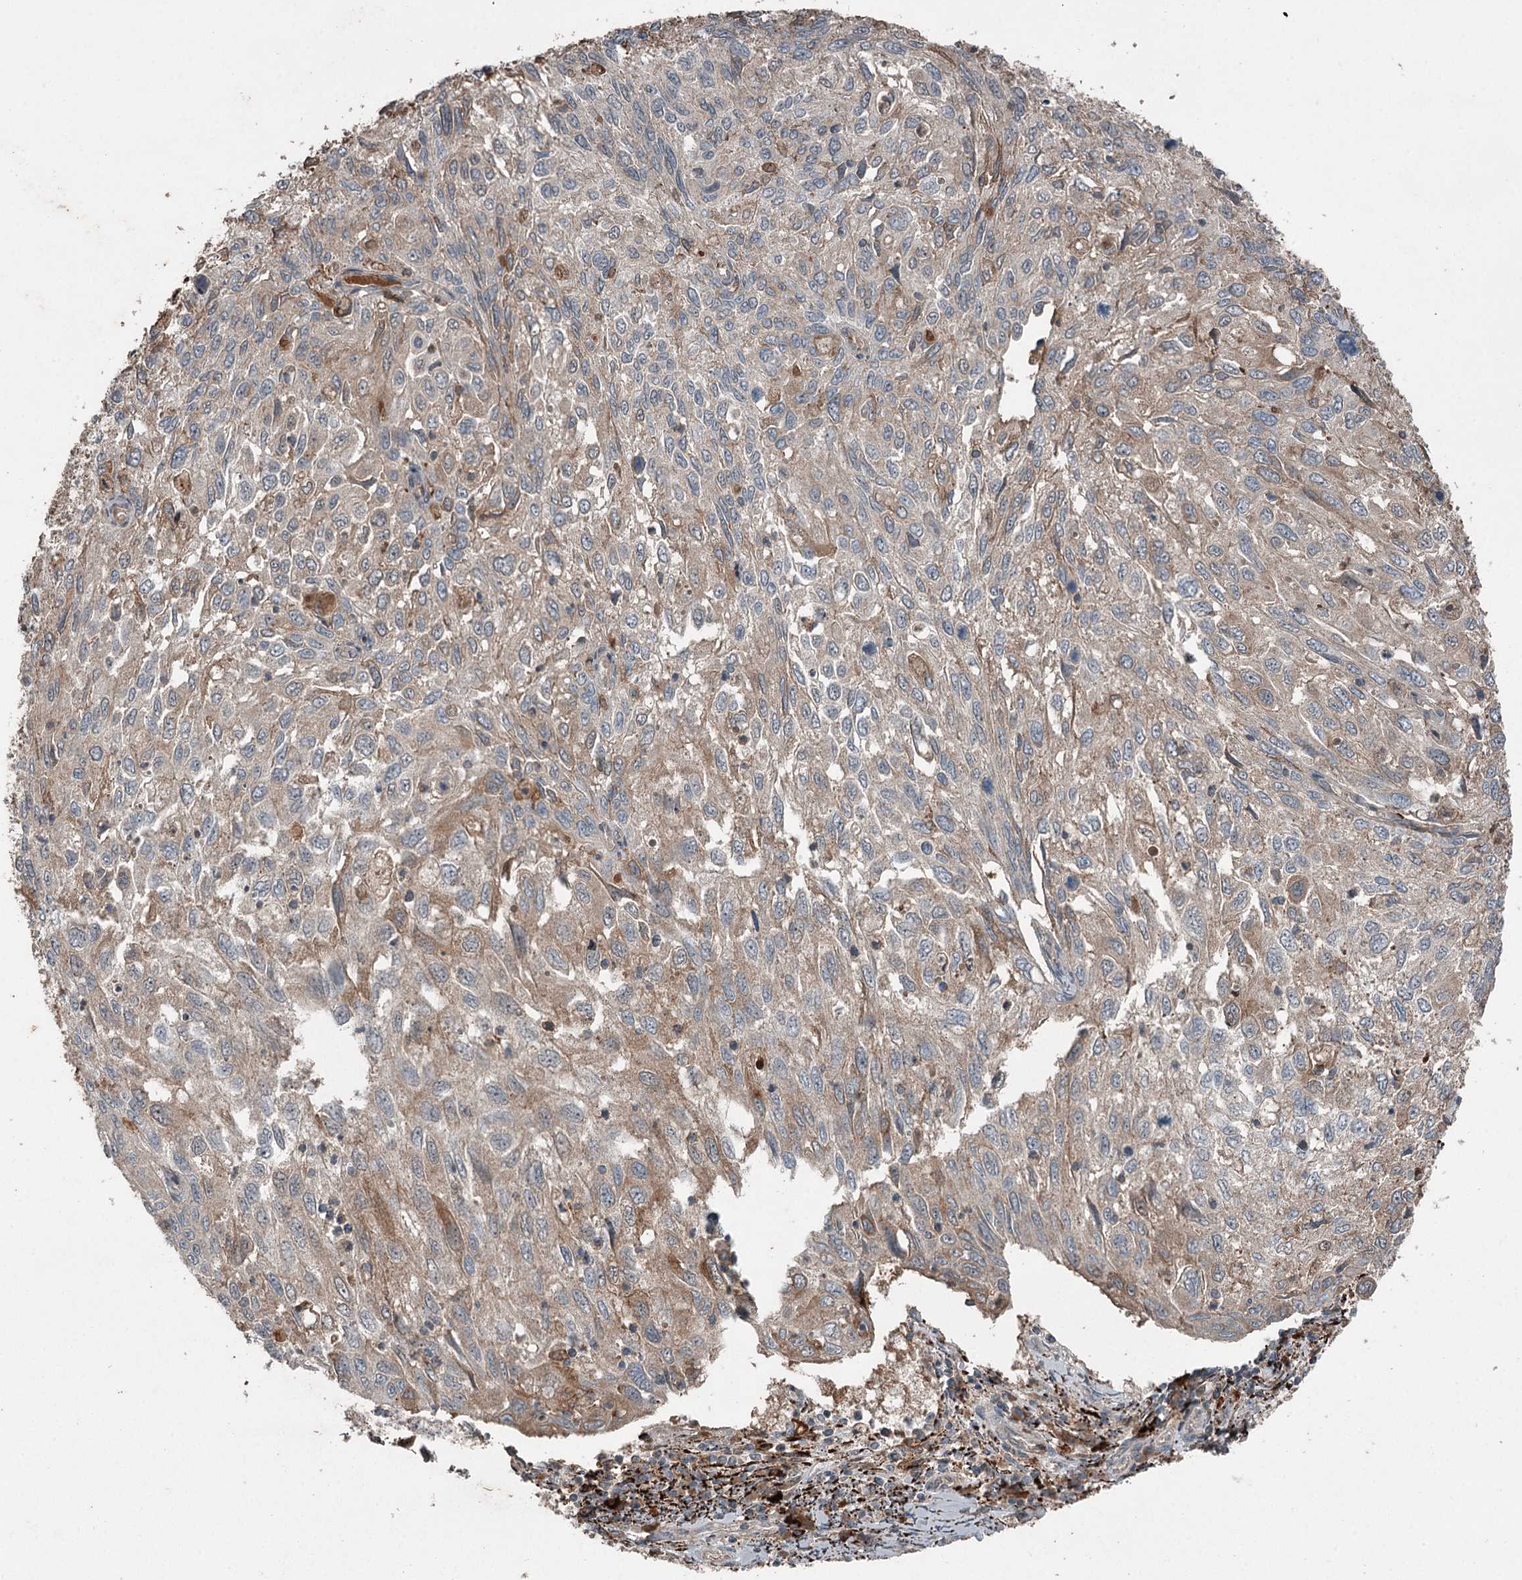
{"staining": {"intensity": "moderate", "quantity": "<25%", "location": "cytoplasmic/membranous"}, "tissue": "cervical cancer", "cell_type": "Tumor cells", "image_type": "cancer", "snomed": [{"axis": "morphology", "description": "Squamous cell carcinoma, NOS"}, {"axis": "topography", "description": "Cervix"}], "caption": "Tumor cells exhibit low levels of moderate cytoplasmic/membranous staining in about <25% of cells in human cervical cancer. (DAB (3,3'-diaminobenzidine) IHC, brown staining for protein, blue staining for nuclei).", "gene": "SLC39A8", "patient": {"sex": "female", "age": 70}}